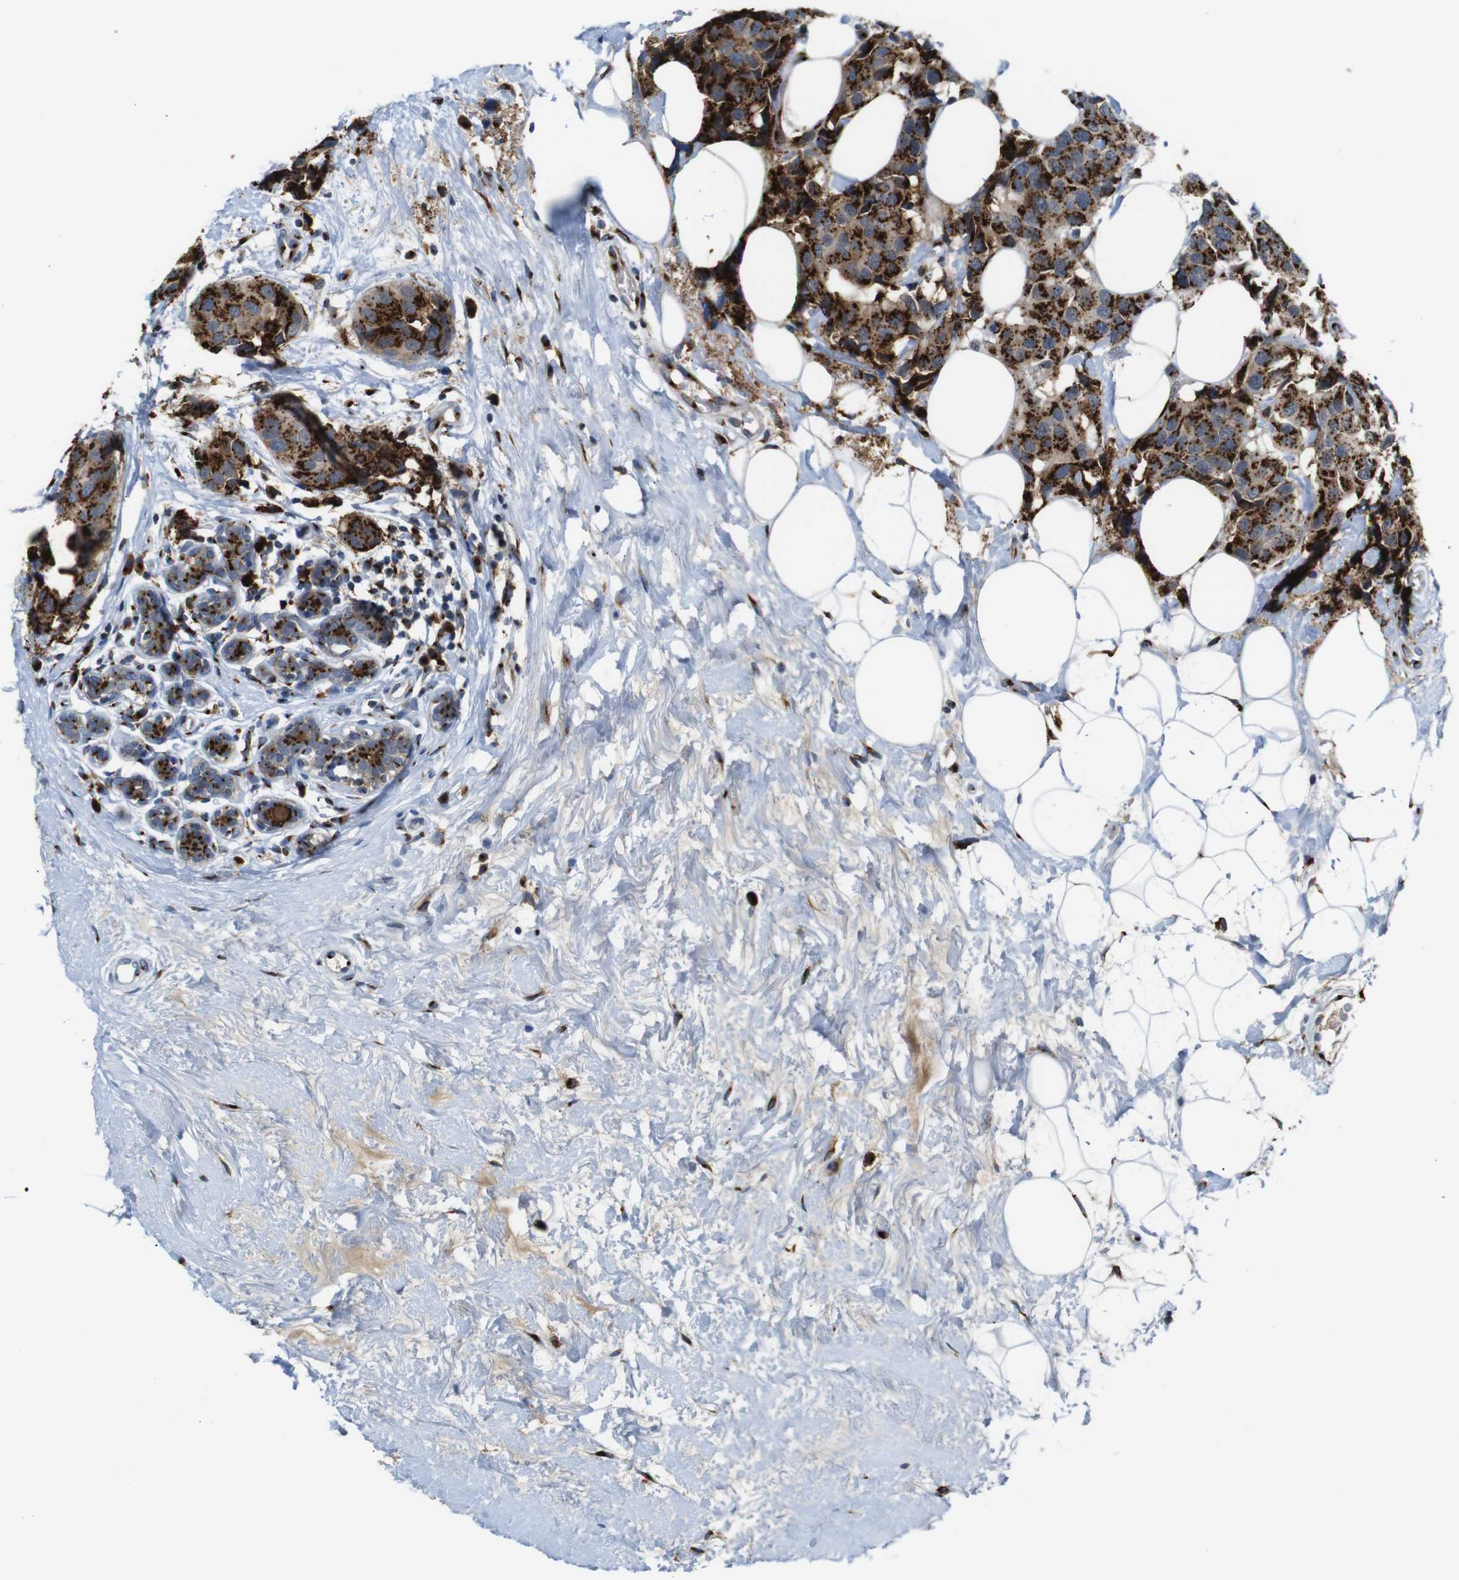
{"staining": {"intensity": "strong", "quantity": ">75%", "location": "cytoplasmic/membranous"}, "tissue": "breast cancer", "cell_type": "Tumor cells", "image_type": "cancer", "snomed": [{"axis": "morphology", "description": "Normal tissue, NOS"}, {"axis": "morphology", "description": "Duct carcinoma"}, {"axis": "topography", "description": "Breast"}], "caption": "Breast infiltrating ductal carcinoma was stained to show a protein in brown. There is high levels of strong cytoplasmic/membranous positivity in approximately >75% of tumor cells.", "gene": "TGOLN2", "patient": {"sex": "female", "age": 39}}